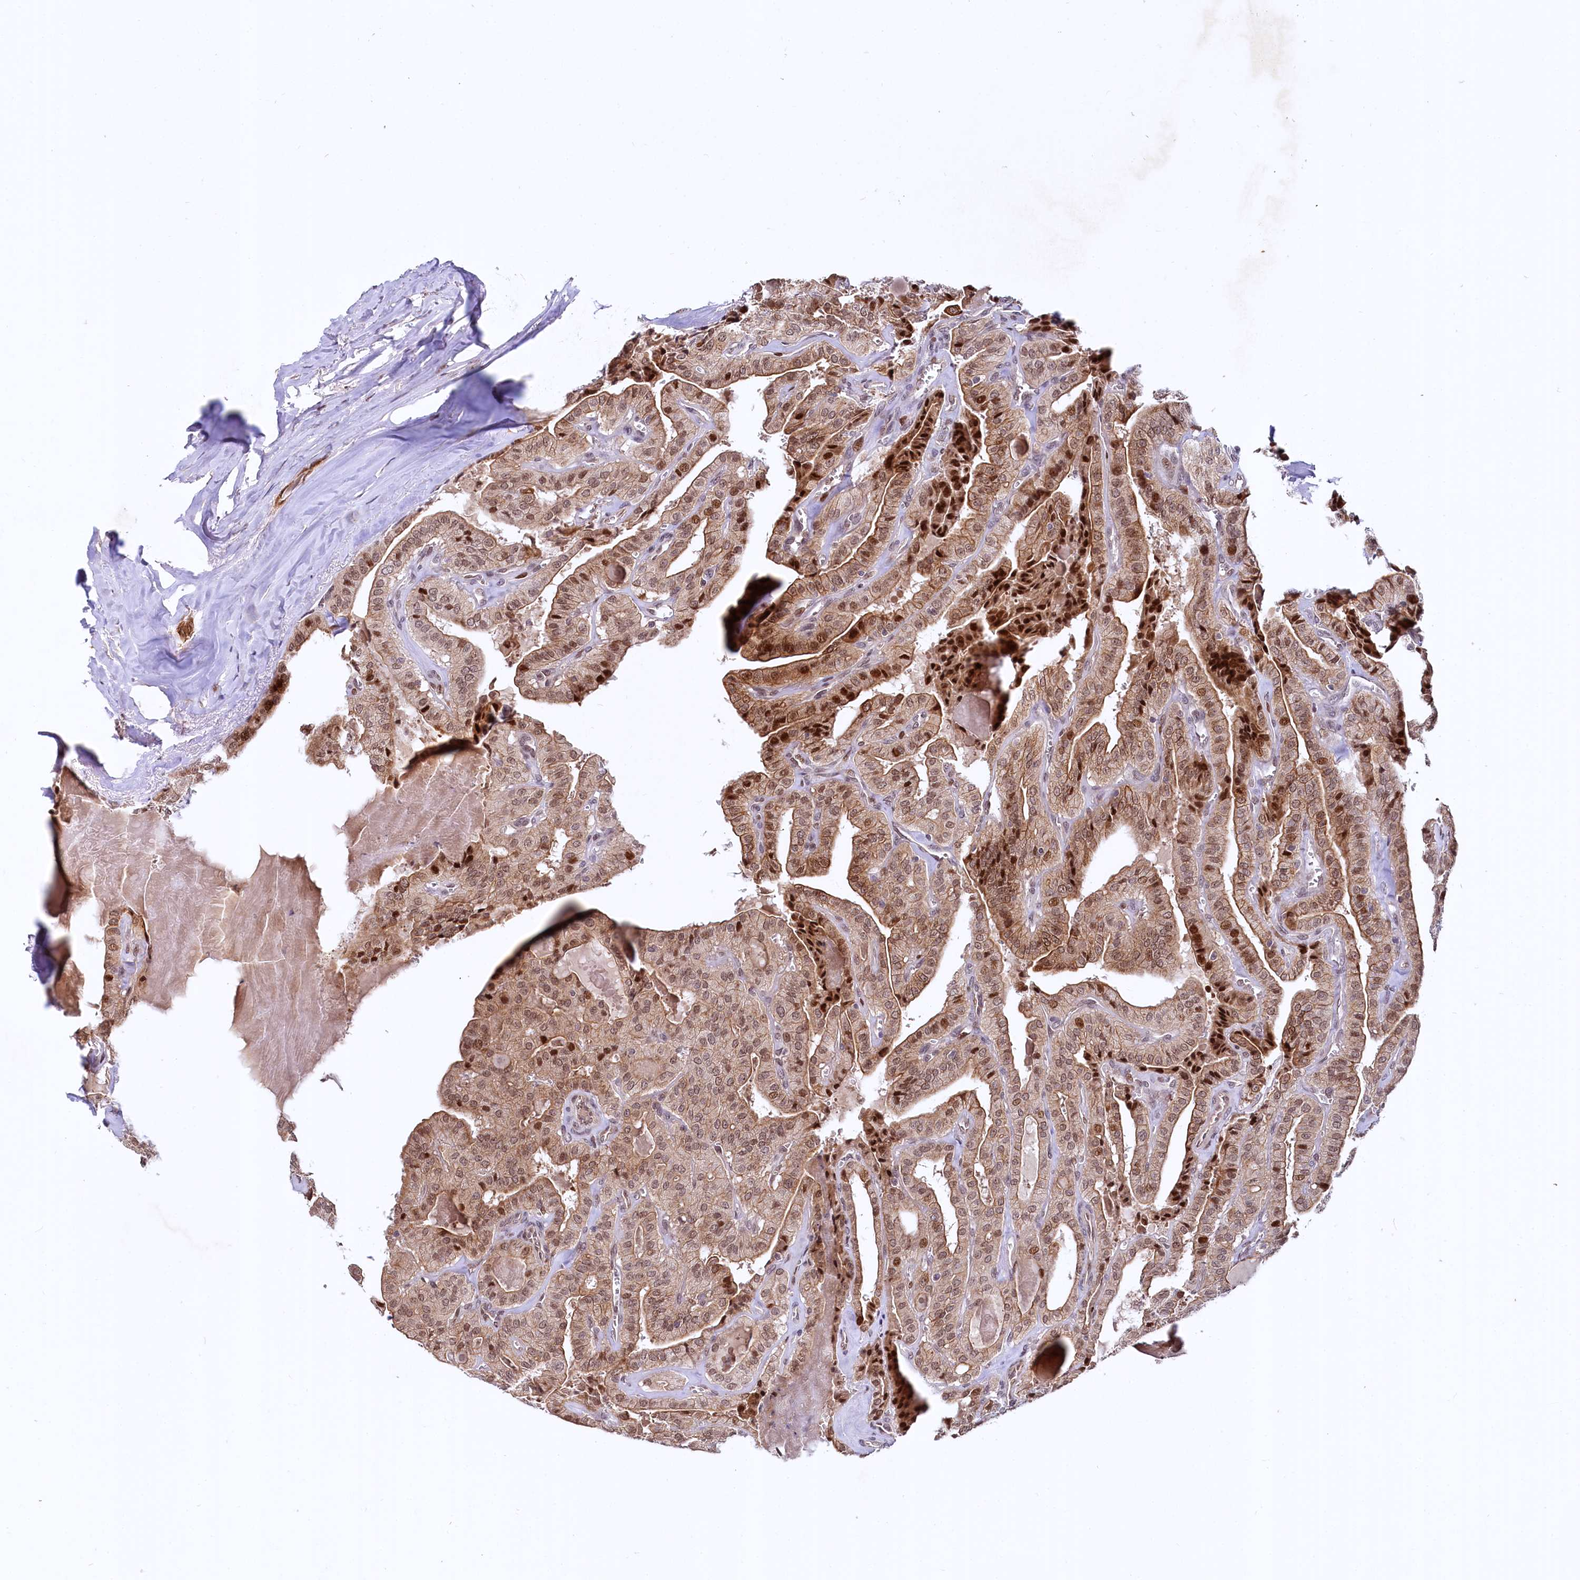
{"staining": {"intensity": "strong", "quantity": "25%-75%", "location": "cytoplasmic/membranous,nuclear"}, "tissue": "thyroid cancer", "cell_type": "Tumor cells", "image_type": "cancer", "snomed": [{"axis": "morphology", "description": "Papillary adenocarcinoma, NOS"}, {"axis": "topography", "description": "Thyroid gland"}], "caption": "Immunohistochemical staining of human thyroid papillary adenocarcinoma exhibits high levels of strong cytoplasmic/membranous and nuclear expression in about 25%-75% of tumor cells.", "gene": "N4BP2L1", "patient": {"sex": "male", "age": 52}}